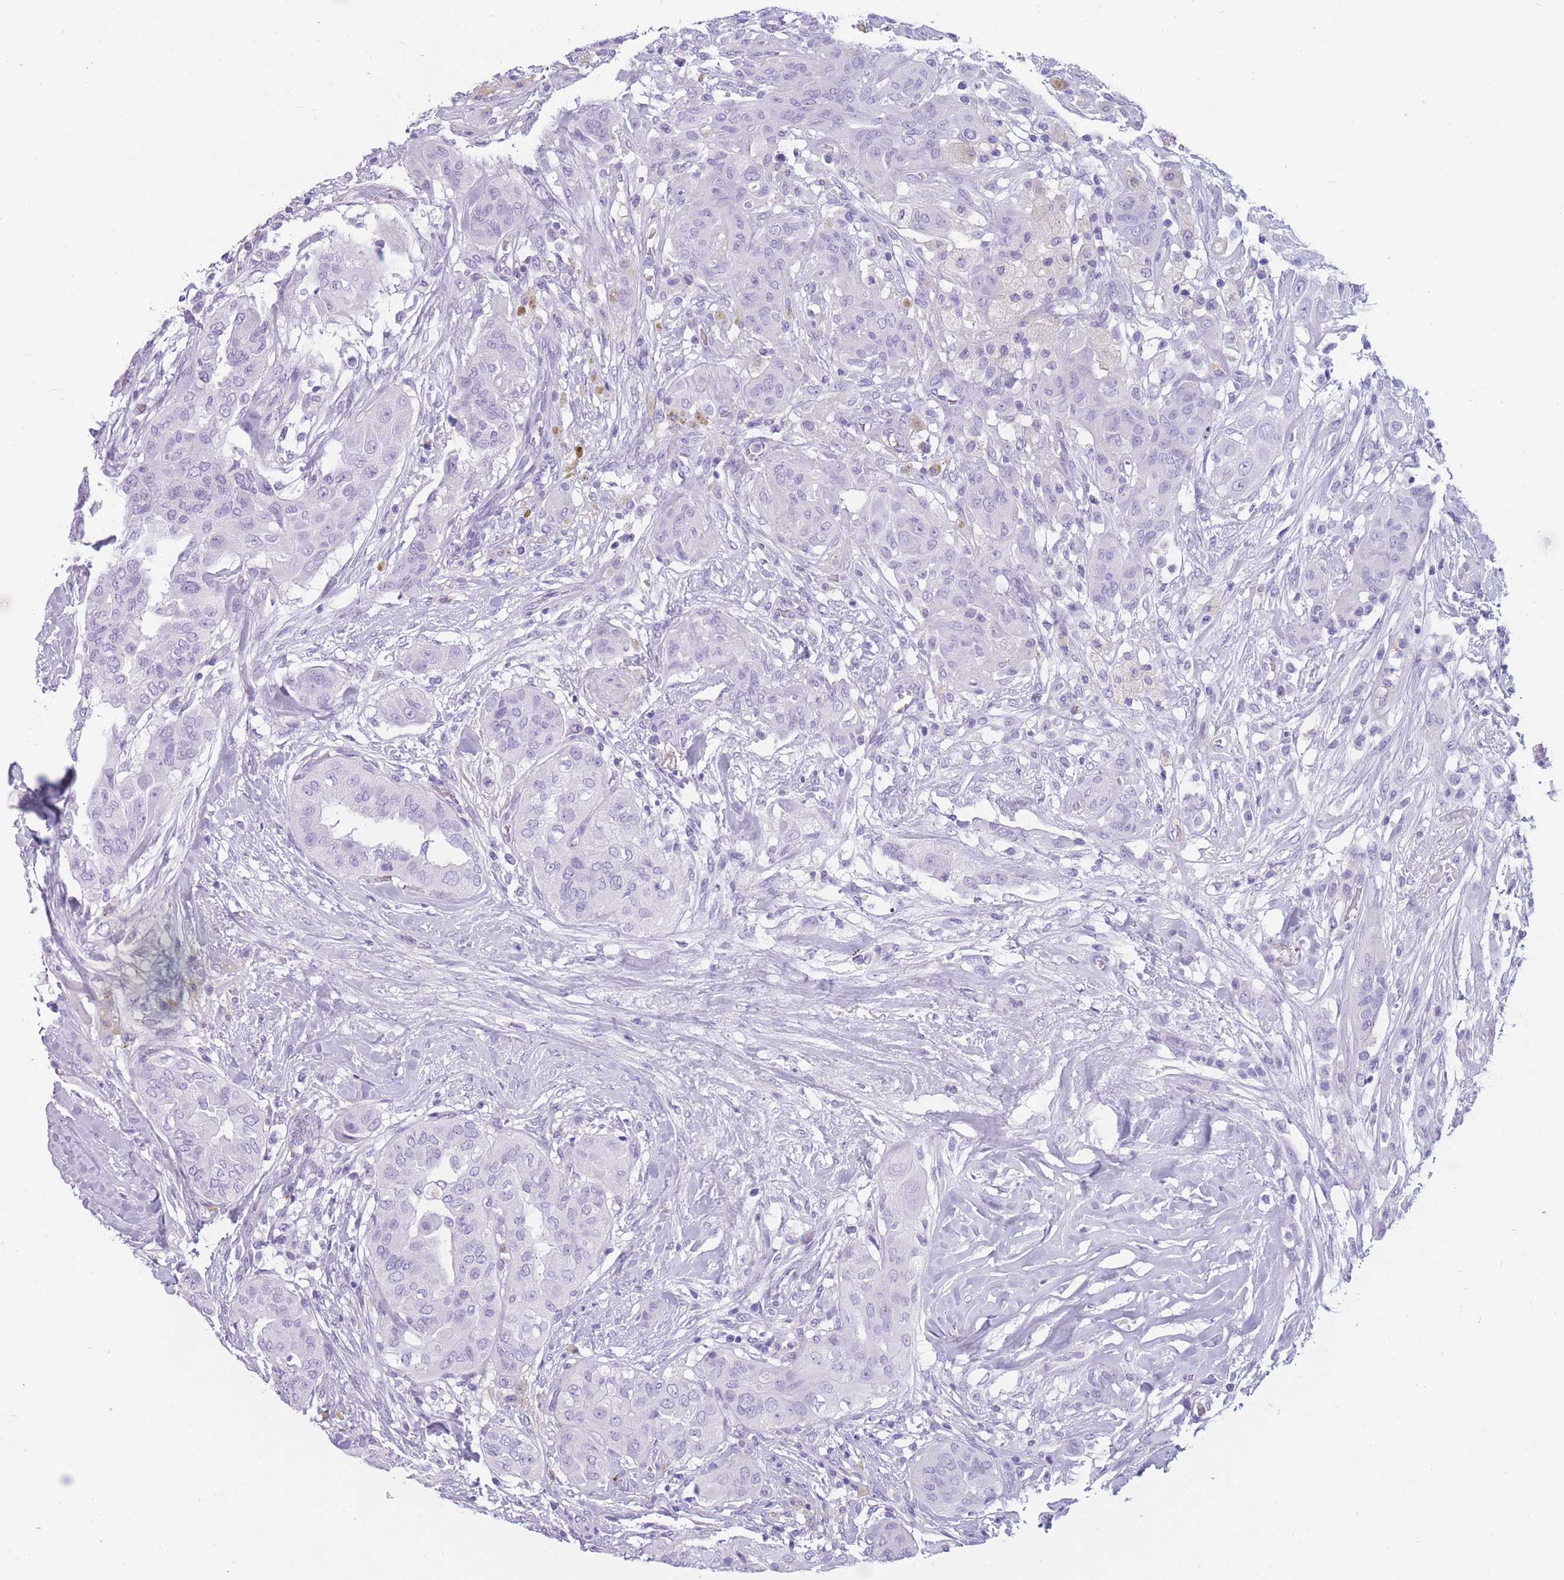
{"staining": {"intensity": "negative", "quantity": "none", "location": "none"}, "tissue": "thyroid cancer", "cell_type": "Tumor cells", "image_type": "cancer", "snomed": [{"axis": "morphology", "description": "Papillary adenocarcinoma, NOS"}, {"axis": "topography", "description": "Thyroid gland"}], "caption": "This is an IHC micrograph of human thyroid cancer (papillary adenocarcinoma). There is no positivity in tumor cells.", "gene": "TNFSF11", "patient": {"sex": "female", "age": 59}}